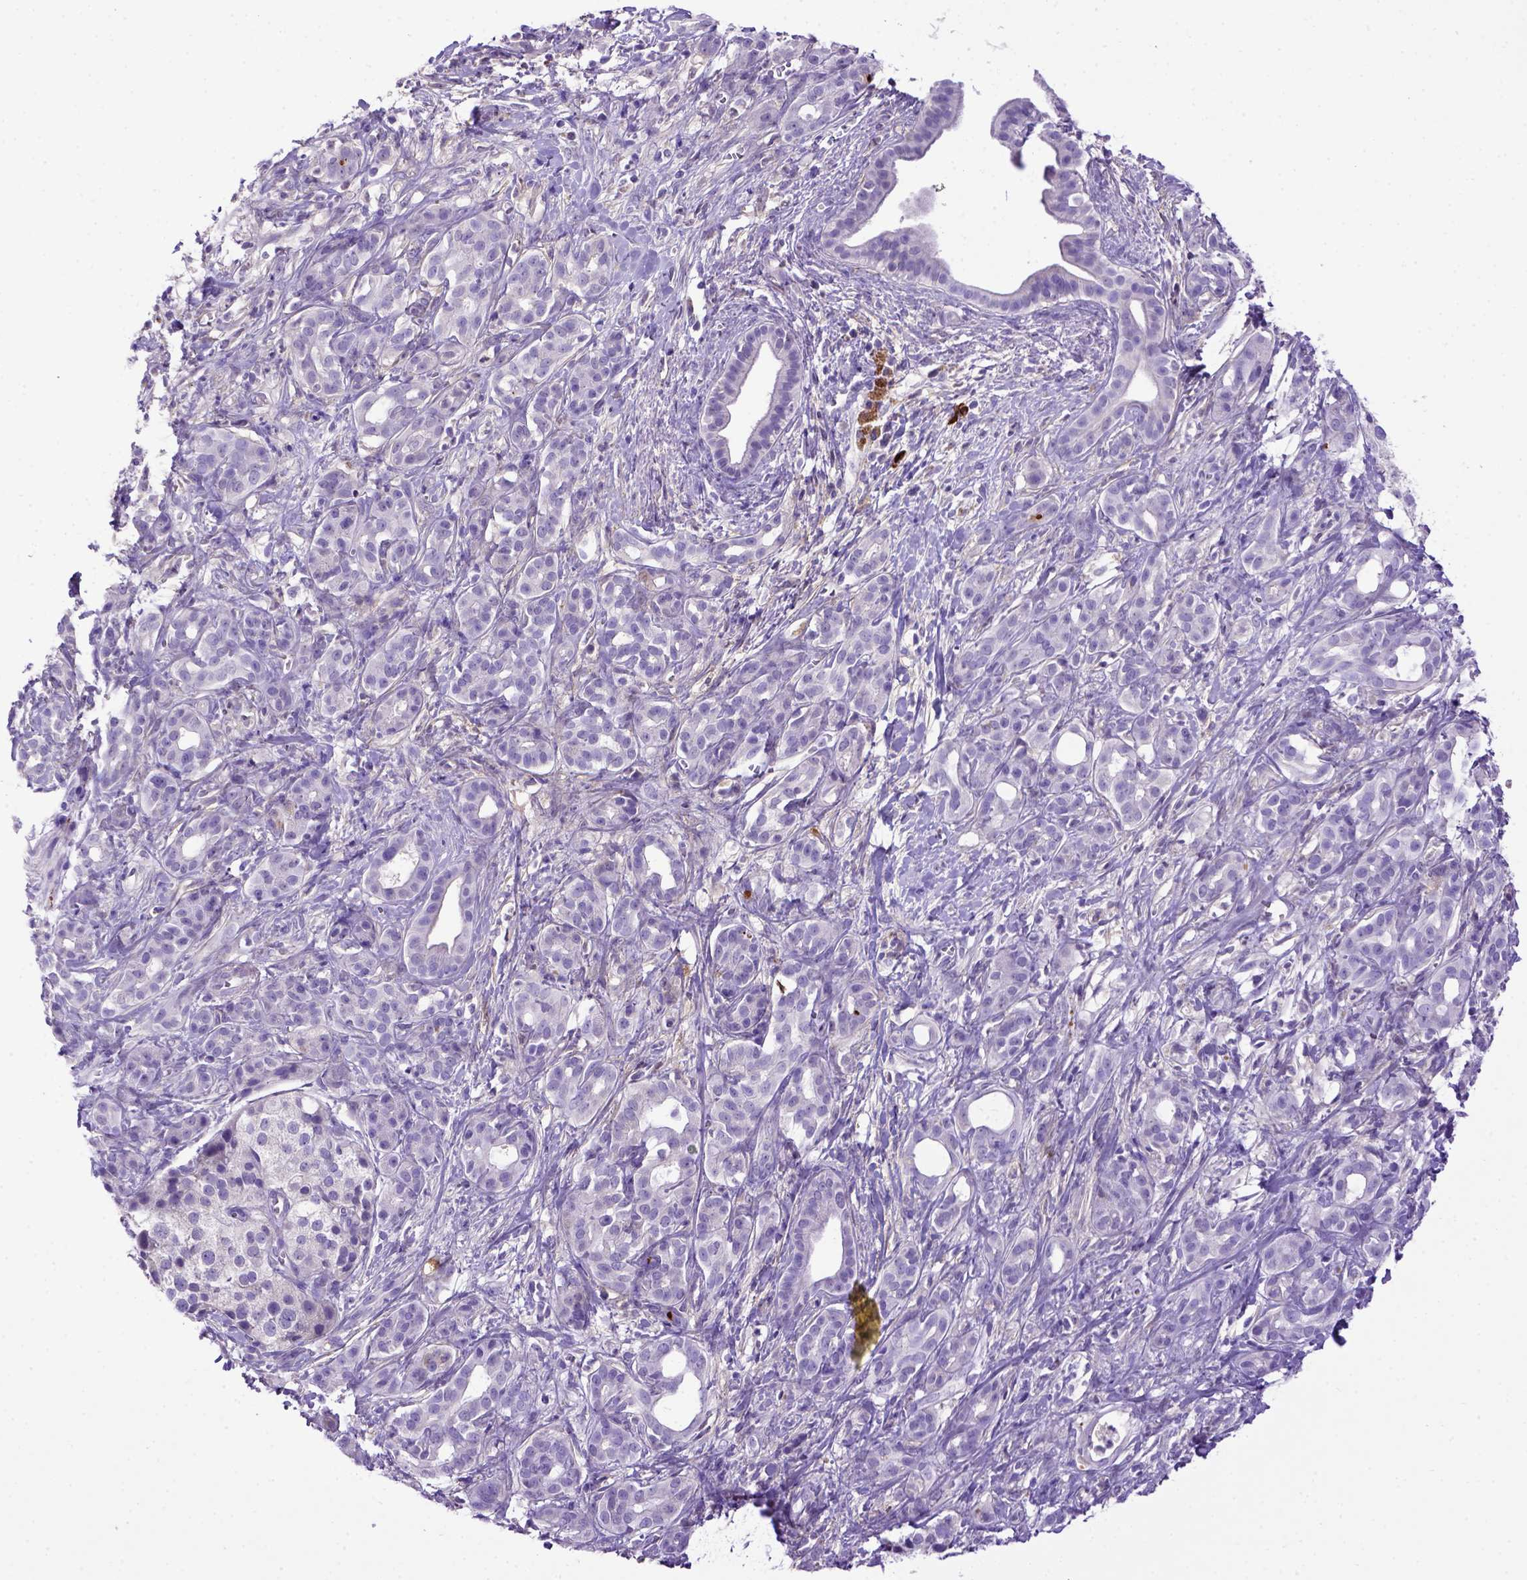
{"staining": {"intensity": "negative", "quantity": "none", "location": "none"}, "tissue": "pancreatic cancer", "cell_type": "Tumor cells", "image_type": "cancer", "snomed": [{"axis": "morphology", "description": "Adenocarcinoma, NOS"}, {"axis": "topography", "description": "Pancreas"}], "caption": "High power microscopy histopathology image of an IHC photomicrograph of pancreatic cancer, revealing no significant staining in tumor cells.", "gene": "ADAM12", "patient": {"sex": "male", "age": 61}}